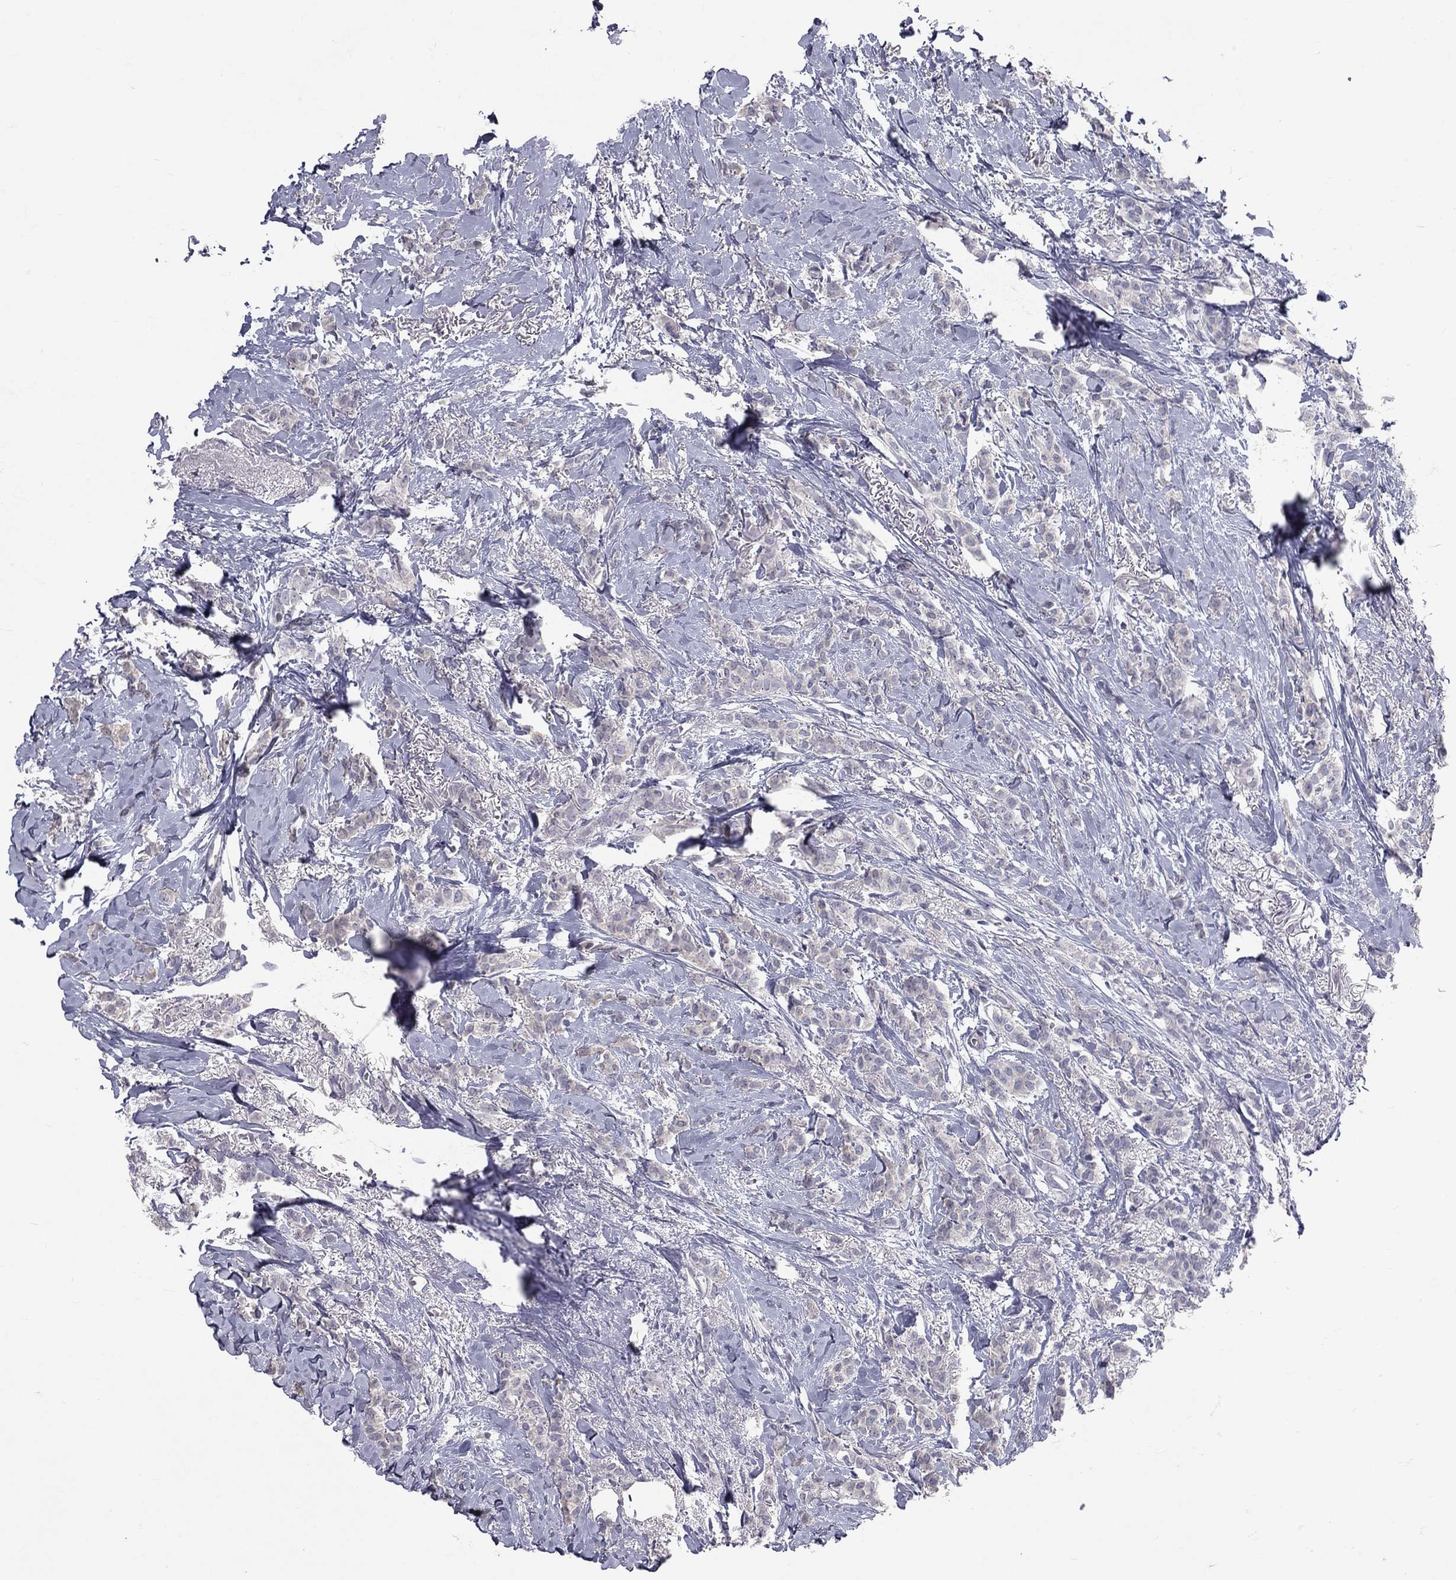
{"staining": {"intensity": "negative", "quantity": "none", "location": "none"}, "tissue": "breast cancer", "cell_type": "Tumor cells", "image_type": "cancer", "snomed": [{"axis": "morphology", "description": "Duct carcinoma"}, {"axis": "topography", "description": "Breast"}], "caption": "Tumor cells are negative for brown protein staining in breast cancer (invasive ductal carcinoma).", "gene": "TFPI2", "patient": {"sex": "female", "age": 85}}